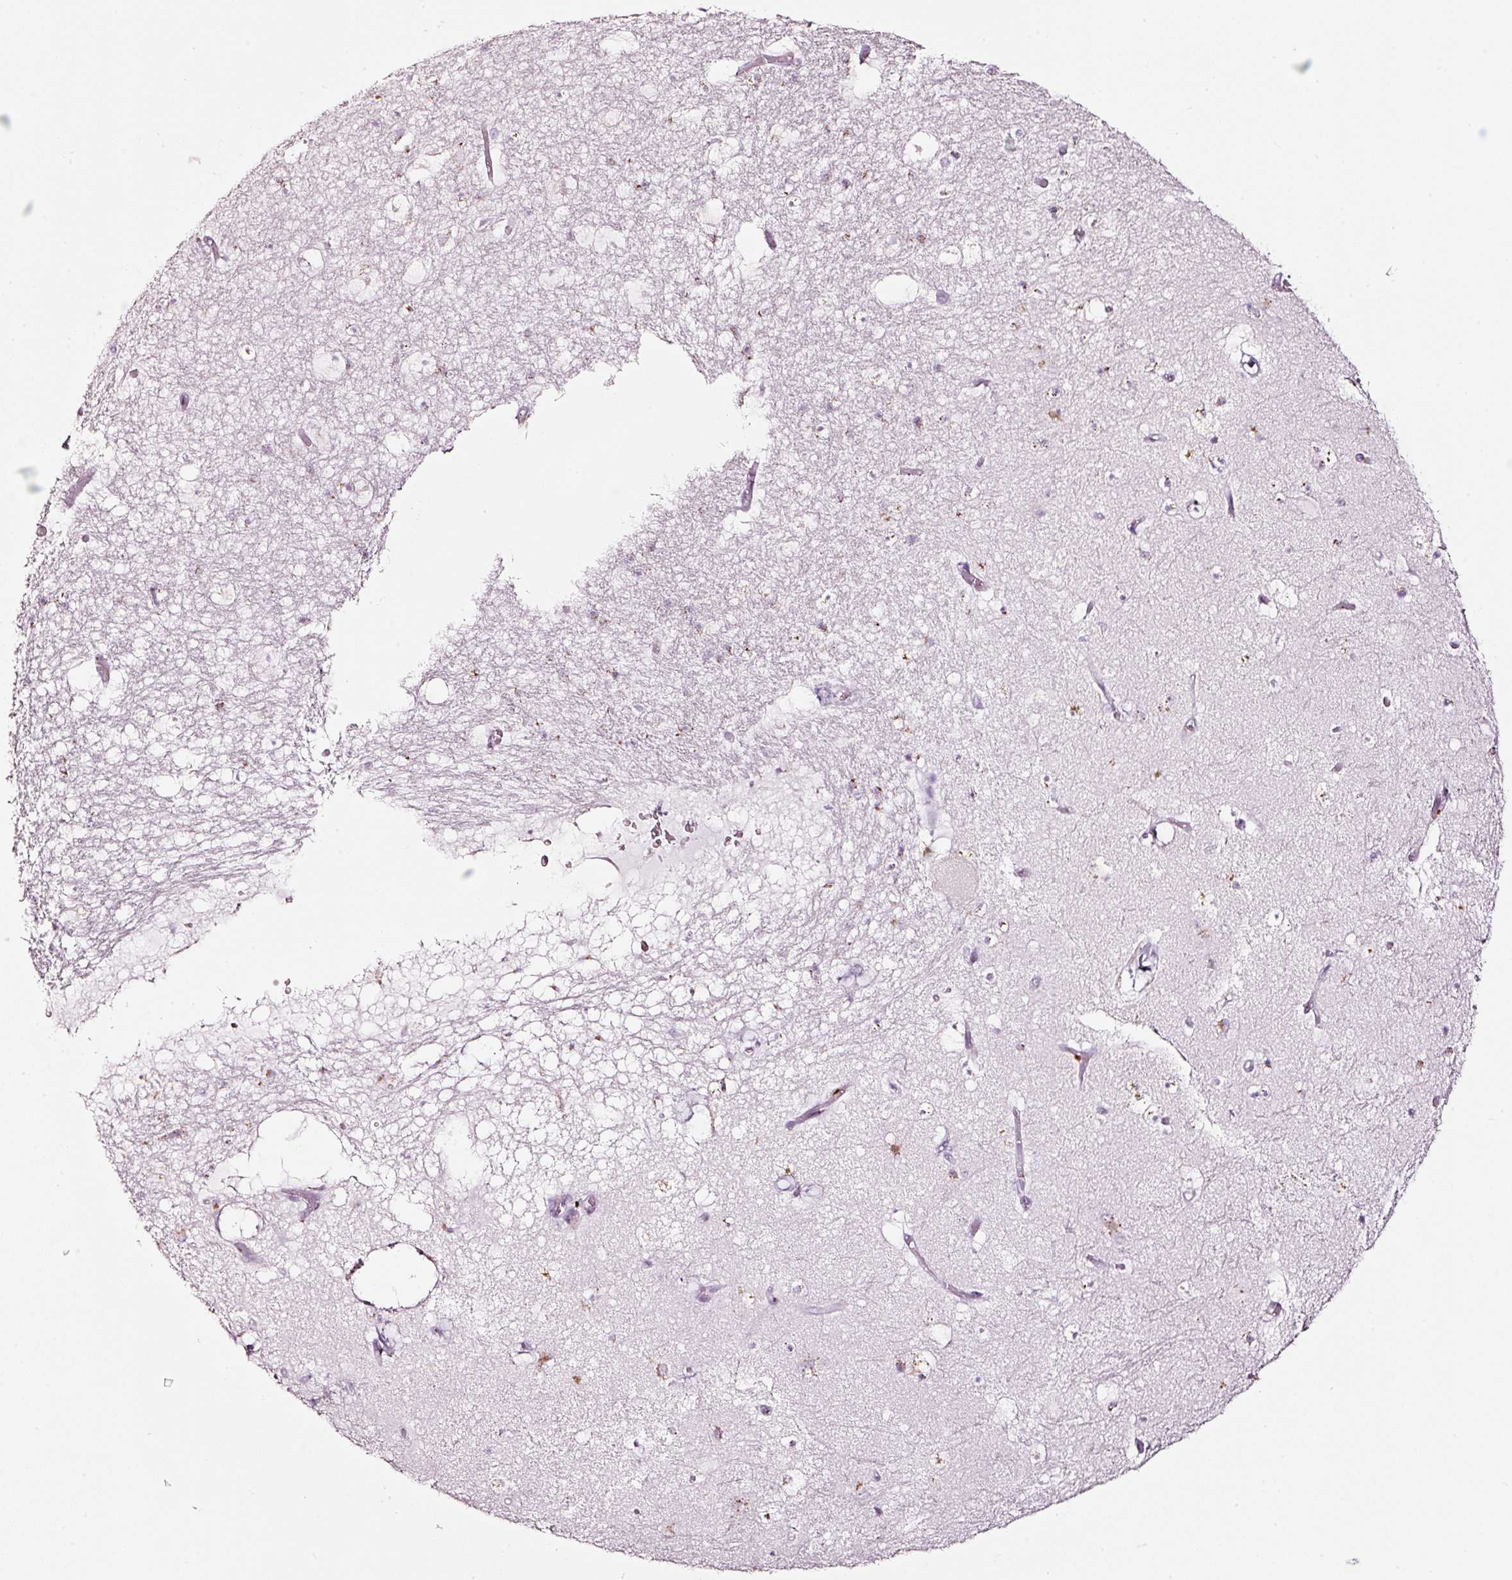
{"staining": {"intensity": "moderate", "quantity": "<25%", "location": "cytoplasmic/membranous"}, "tissue": "hippocampus", "cell_type": "Glial cells", "image_type": "normal", "snomed": [{"axis": "morphology", "description": "Normal tissue, NOS"}, {"axis": "topography", "description": "Hippocampus"}], "caption": "Protein staining demonstrates moderate cytoplasmic/membranous positivity in about <25% of glial cells in benign hippocampus.", "gene": "SDF4", "patient": {"sex": "female", "age": 52}}